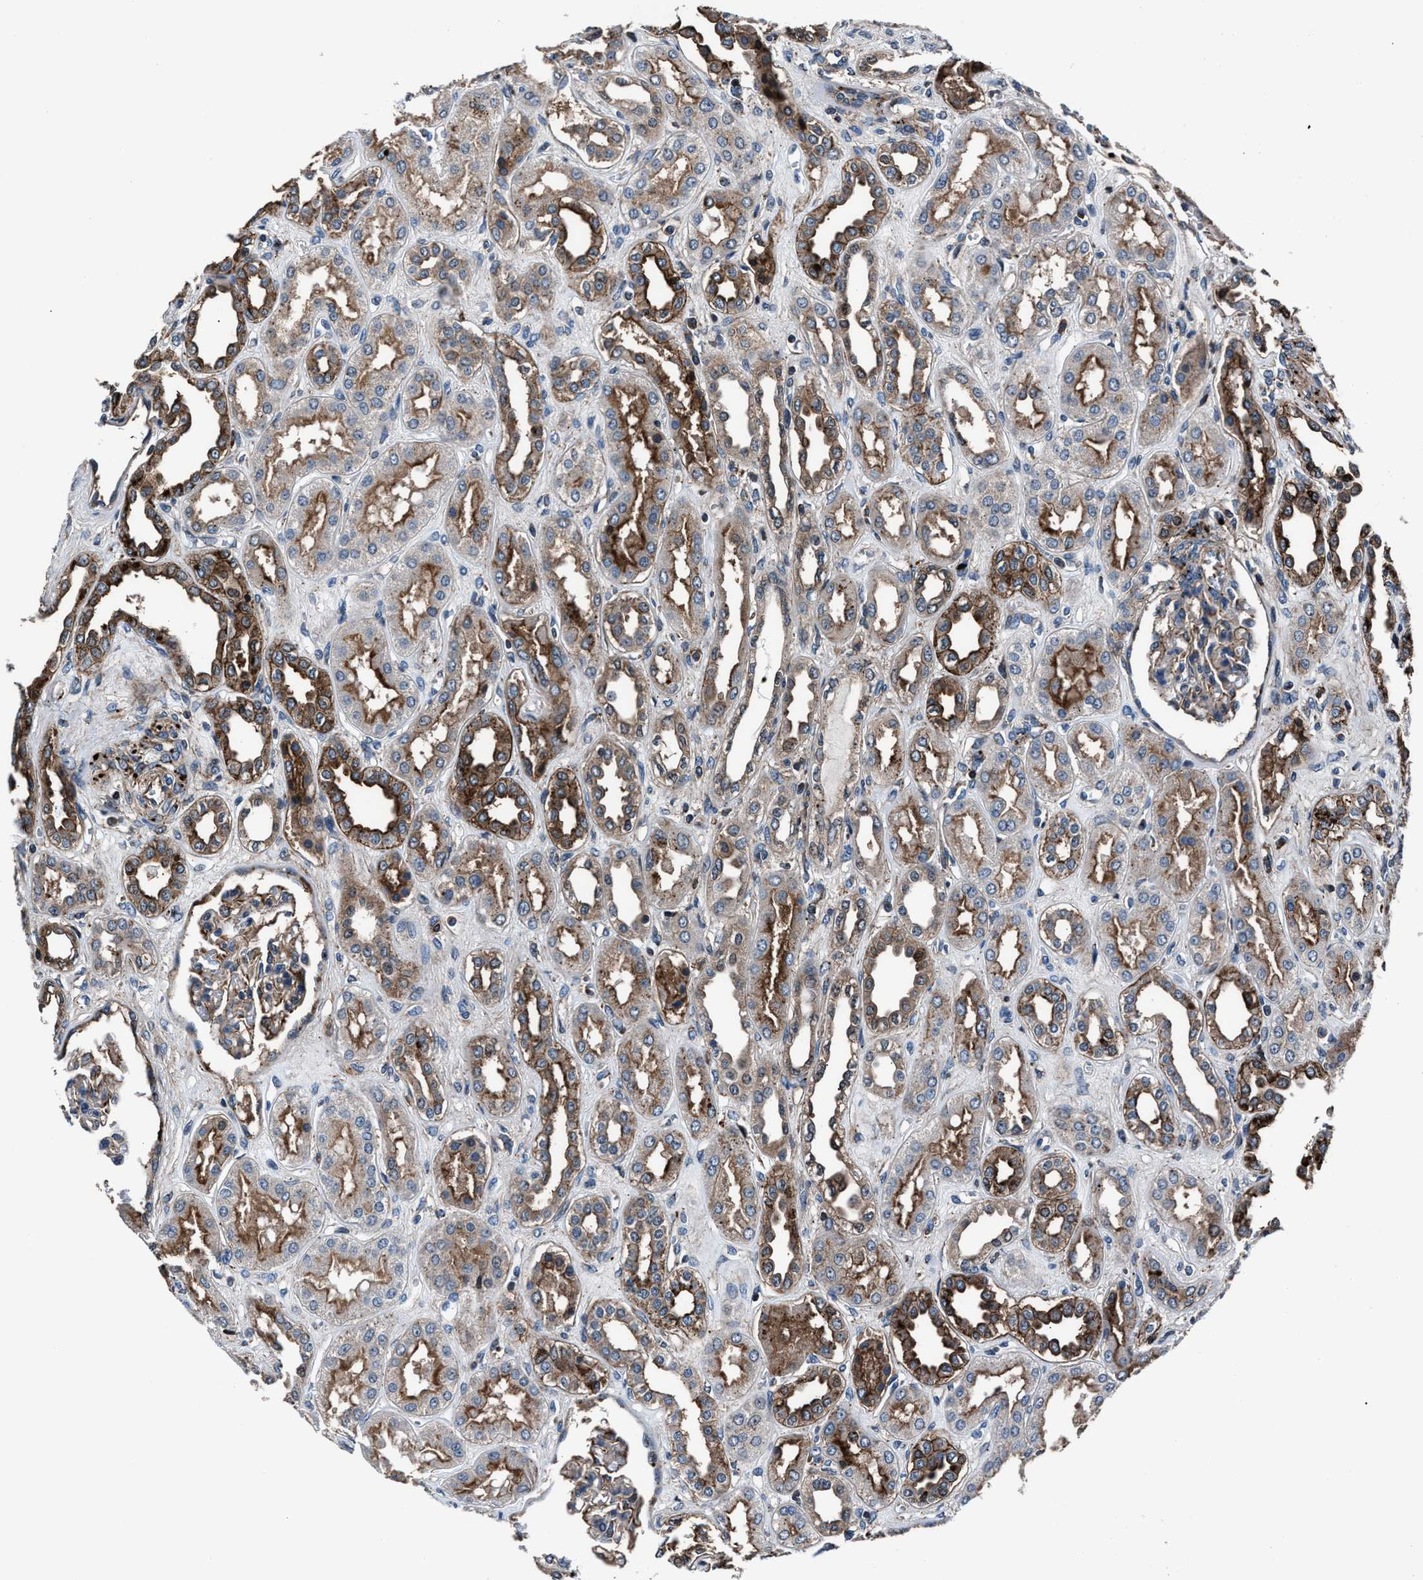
{"staining": {"intensity": "weak", "quantity": "<25%", "location": "cytoplasmic/membranous"}, "tissue": "kidney", "cell_type": "Cells in glomeruli", "image_type": "normal", "snomed": [{"axis": "morphology", "description": "Normal tissue, NOS"}, {"axis": "topography", "description": "Kidney"}], "caption": "IHC of benign kidney demonstrates no staining in cells in glomeruli.", "gene": "MFSD11", "patient": {"sex": "male", "age": 59}}